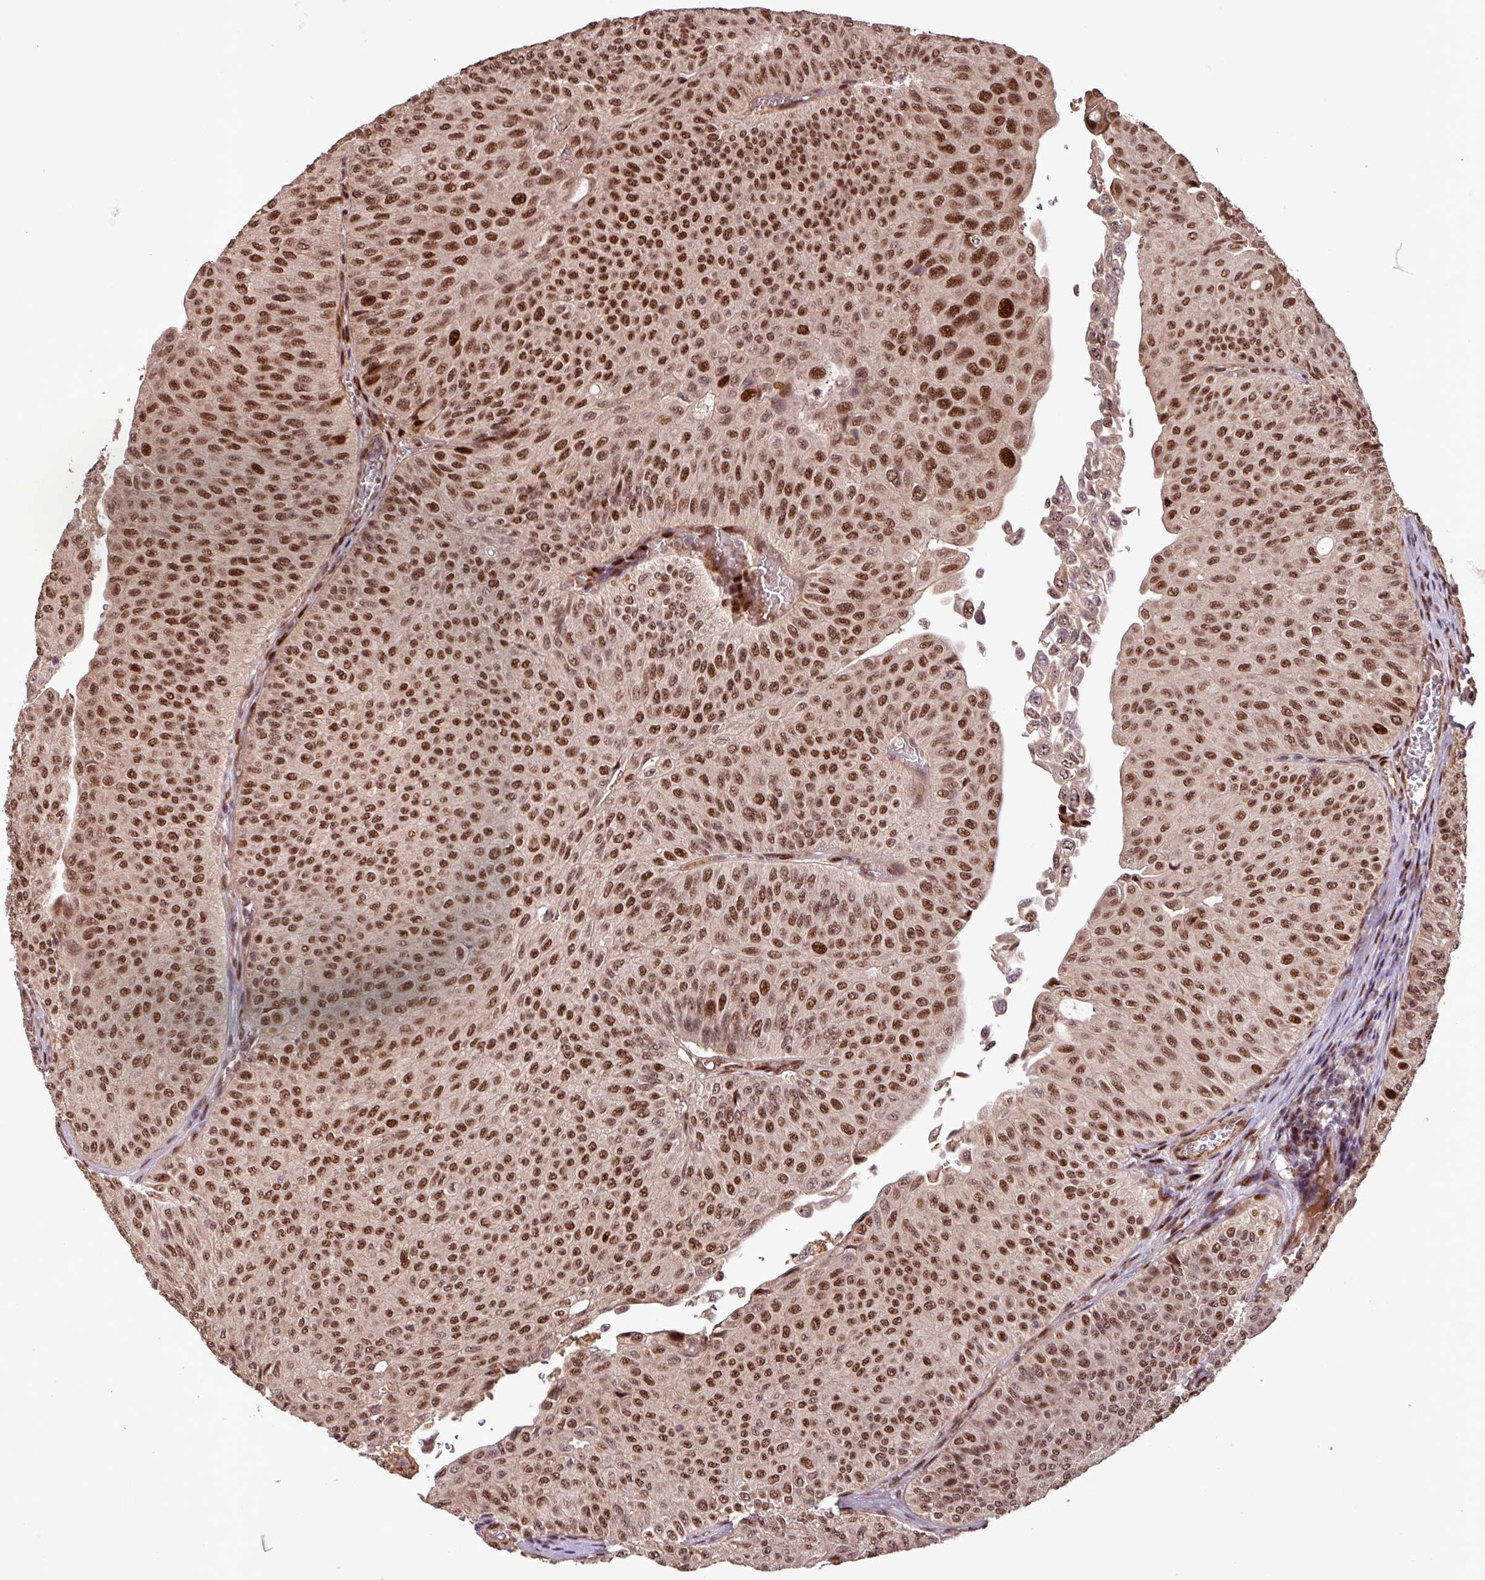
{"staining": {"intensity": "moderate", "quantity": "25%-75%", "location": "nuclear"}, "tissue": "urothelial cancer", "cell_type": "Tumor cells", "image_type": "cancer", "snomed": [{"axis": "morphology", "description": "Urothelial carcinoma, NOS"}, {"axis": "topography", "description": "Urinary bladder"}], "caption": "High-magnification brightfield microscopy of transitional cell carcinoma stained with DAB (brown) and counterstained with hematoxylin (blue). tumor cells exhibit moderate nuclear expression is seen in approximately25%-75% of cells.", "gene": "SLC22A24", "patient": {"sex": "male", "age": 59}}